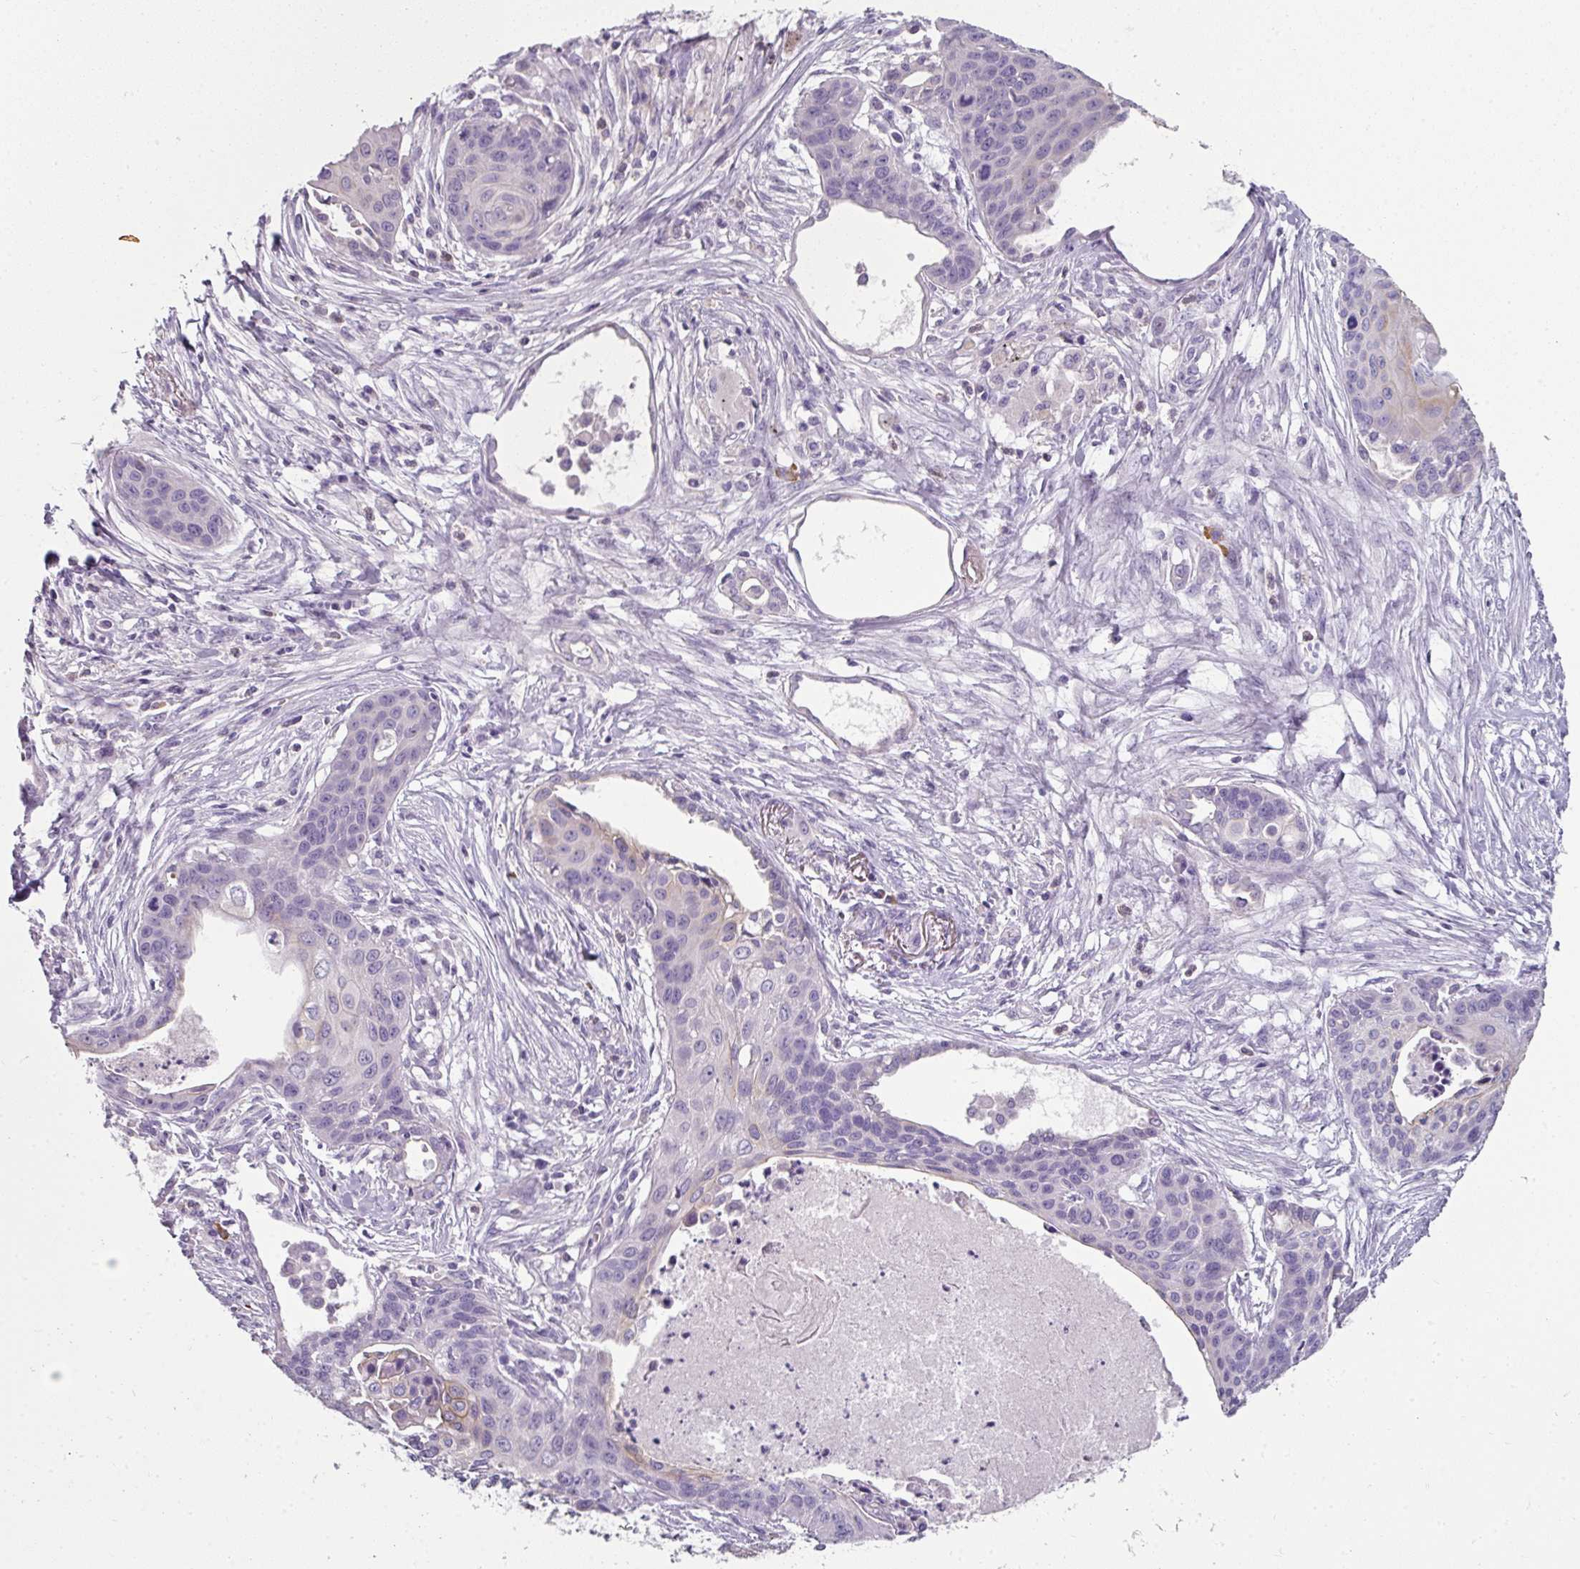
{"staining": {"intensity": "negative", "quantity": "none", "location": "none"}, "tissue": "lung cancer", "cell_type": "Tumor cells", "image_type": "cancer", "snomed": [{"axis": "morphology", "description": "Squamous cell carcinoma, NOS"}, {"axis": "topography", "description": "Lung"}], "caption": "Immunohistochemistry (IHC) of lung squamous cell carcinoma exhibits no positivity in tumor cells.", "gene": "FHAD1", "patient": {"sex": "male", "age": 71}}